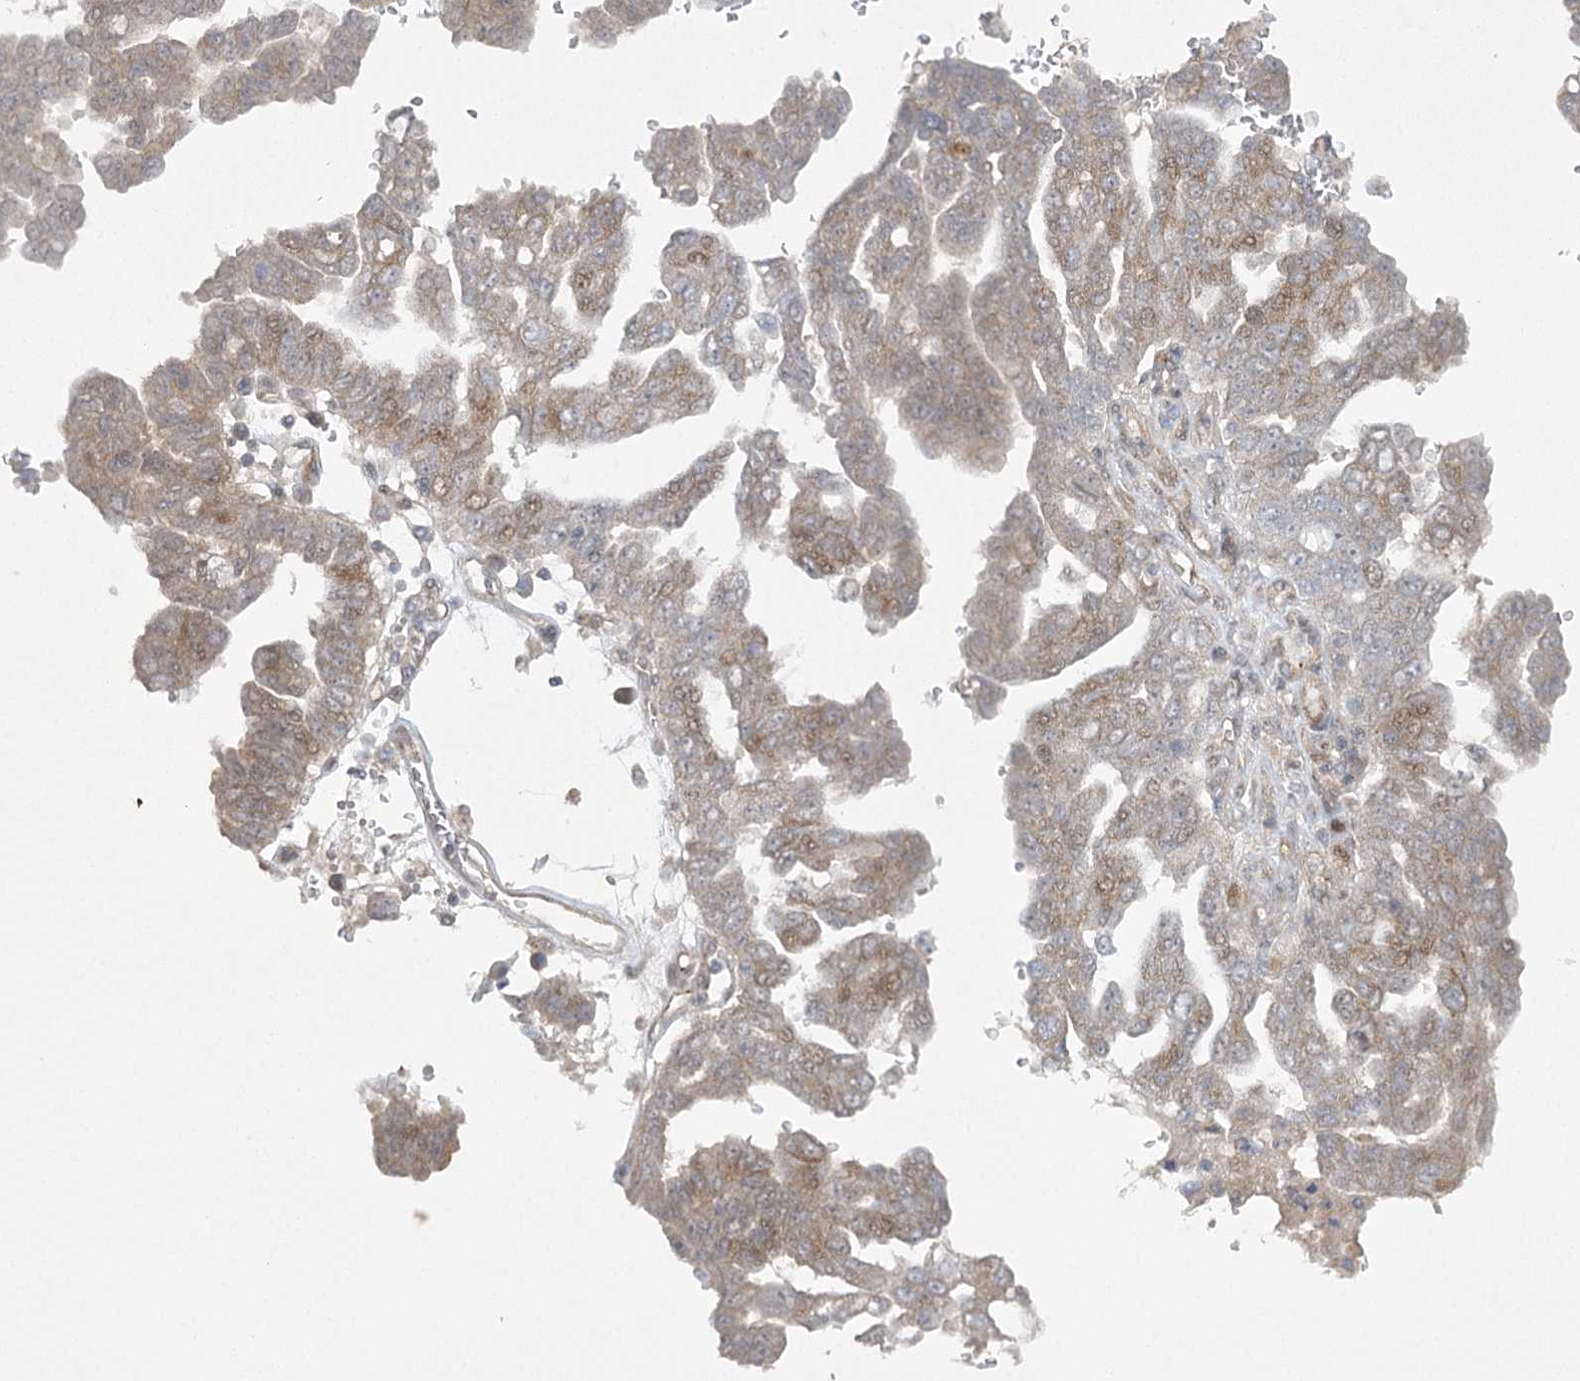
{"staining": {"intensity": "weak", "quantity": "25%-75%", "location": "cytoplasmic/membranous"}, "tissue": "ovarian cancer", "cell_type": "Tumor cells", "image_type": "cancer", "snomed": [{"axis": "morphology", "description": "Carcinoma, endometroid"}, {"axis": "topography", "description": "Ovary"}], "caption": "A high-resolution micrograph shows IHC staining of endometroid carcinoma (ovarian), which shows weak cytoplasmic/membranous staining in about 25%-75% of tumor cells. The protein is stained brown, and the nuclei are stained in blue (DAB (3,3'-diaminobenzidine) IHC with brightfield microscopy, high magnification).", "gene": "AMTN", "patient": {"sex": "female", "age": 62}}